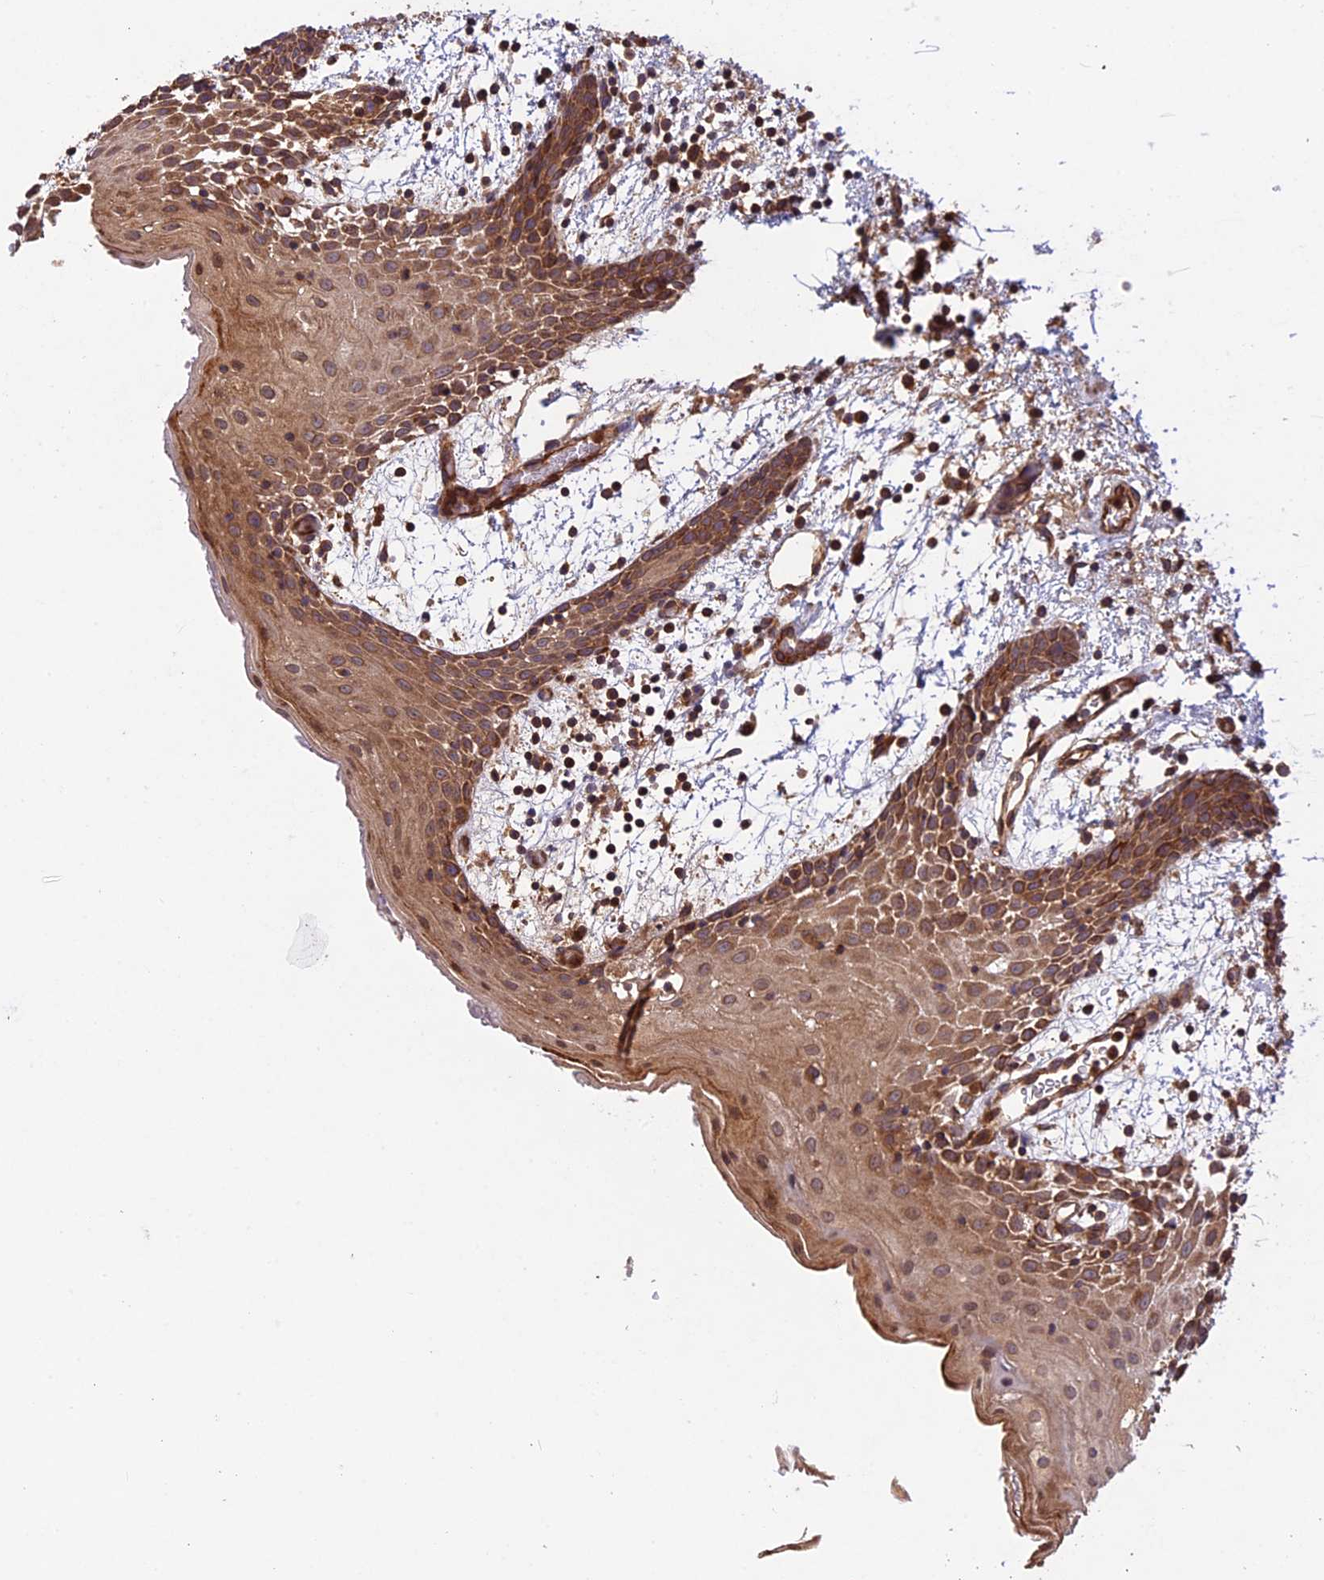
{"staining": {"intensity": "moderate", "quantity": ">75%", "location": "cytoplasmic/membranous"}, "tissue": "oral mucosa", "cell_type": "Squamous epithelial cells", "image_type": "normal", "snomed": [{"axis": "morphology", "description": "Normal tissue, NOS"}, {"axis": "topography", "description": "Skeletal muscle"}, {"axis": "topography", "description": "Oral tissue"}, {"axis": "topography", "description": "Salivary gland"}, {"axis": "topography", "description": "Peripheral nerve tissue"}], "caption": "Protein staining of unremarkable oral mucosa displays moderate cytoplasmic/membranous positivity in approximately >75% of squamous epithelial cells. (DAB = brown stain, brightfield microscopy at high magnification).", "gene": "CCDC125", "patient": {"sex": "male", "age": 54}}